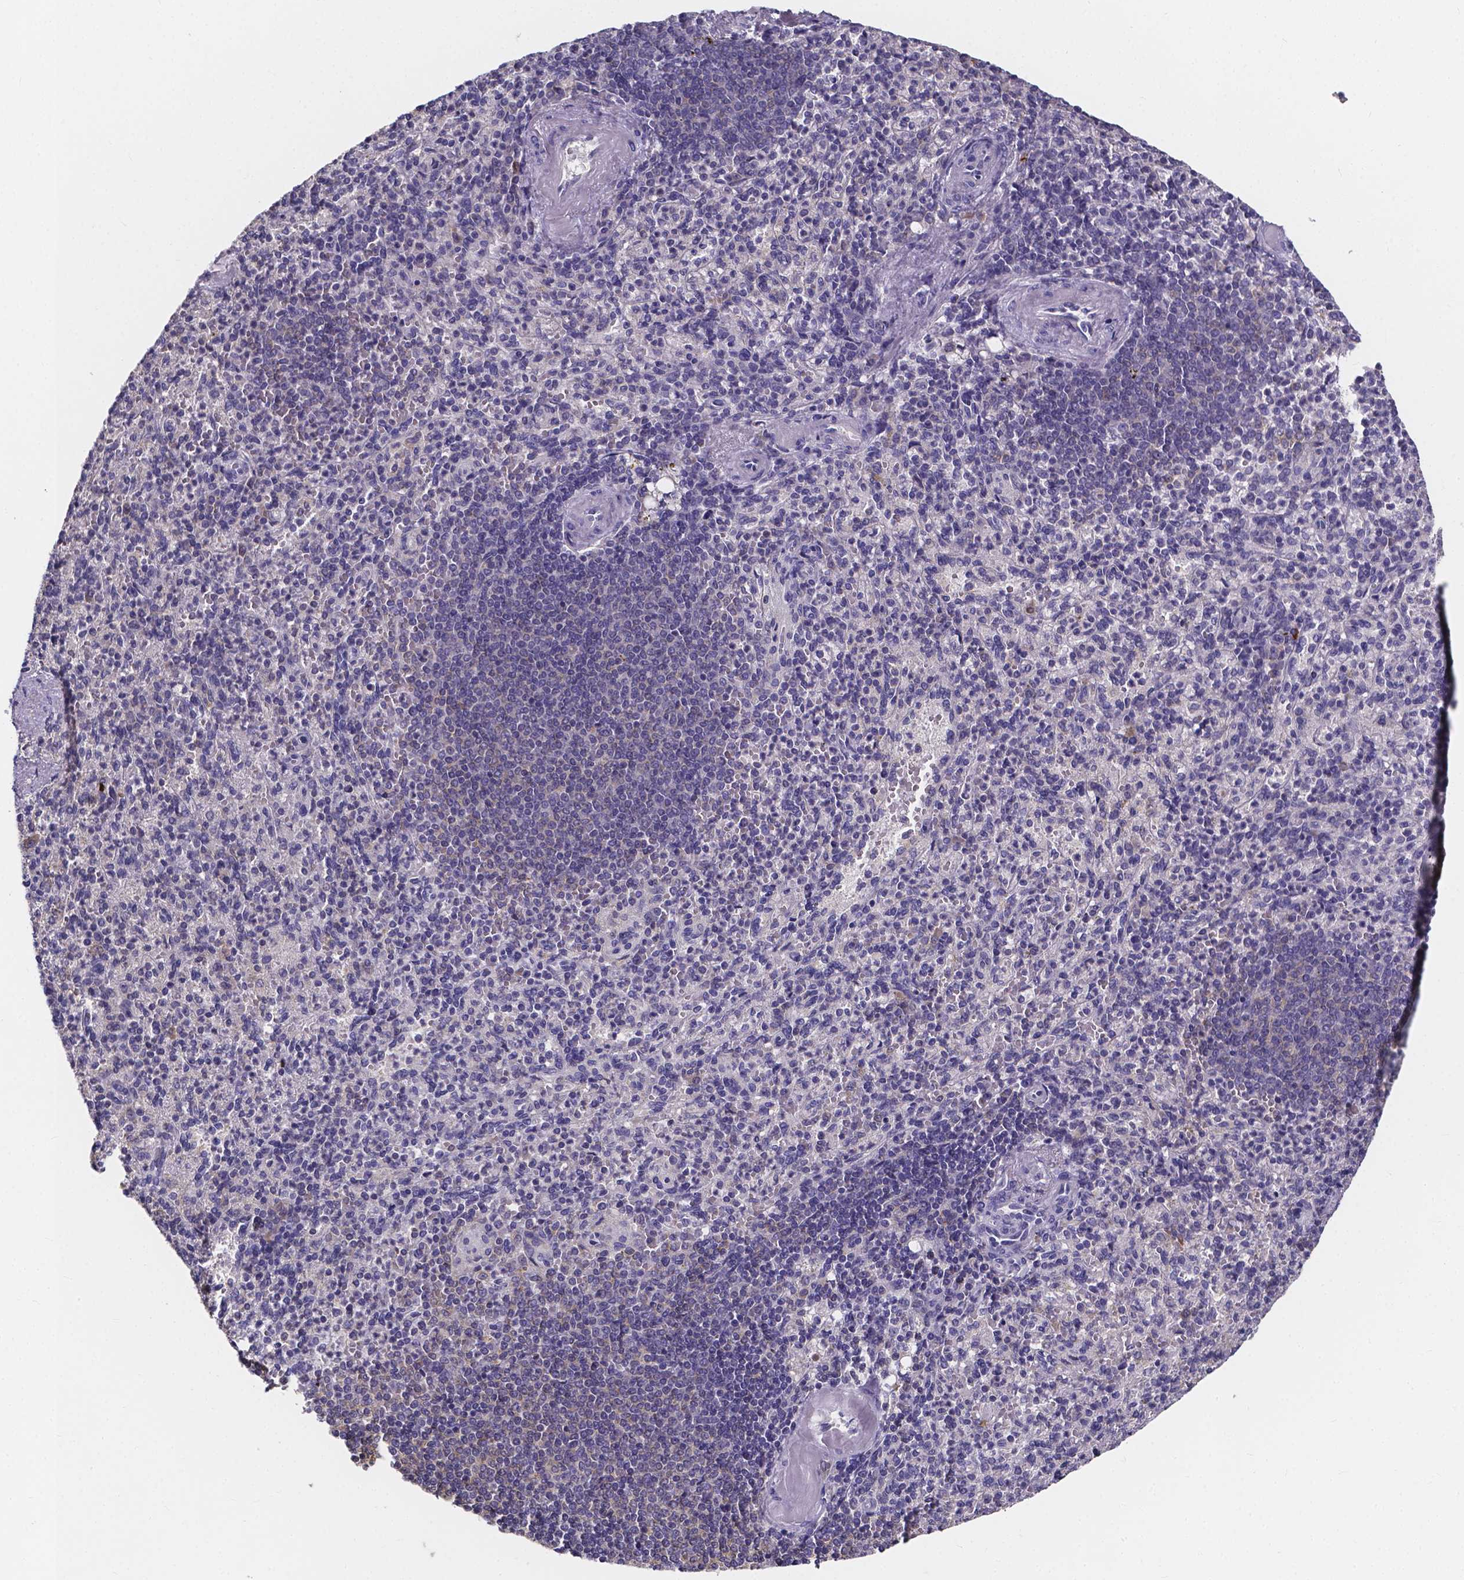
{"staining": {"intensity": "negative", "quantity": "none", "location": "none"}, "tissue": "spleen", "cell_type": "Cells in red pulp", "image_type": "normal", "snomed": [{"axis": "morphology", "description": "Normal tissue, NOS"}, {"axis": "topography", "description": "Spleen"}], "caption": "IHC histopathology image of benign spleen: spleen stained with DAB reveals no significant protein positivity in cells in red pulp.", "gene": "SPOCD1", "patient": {"sex": "female", "age": 74}}